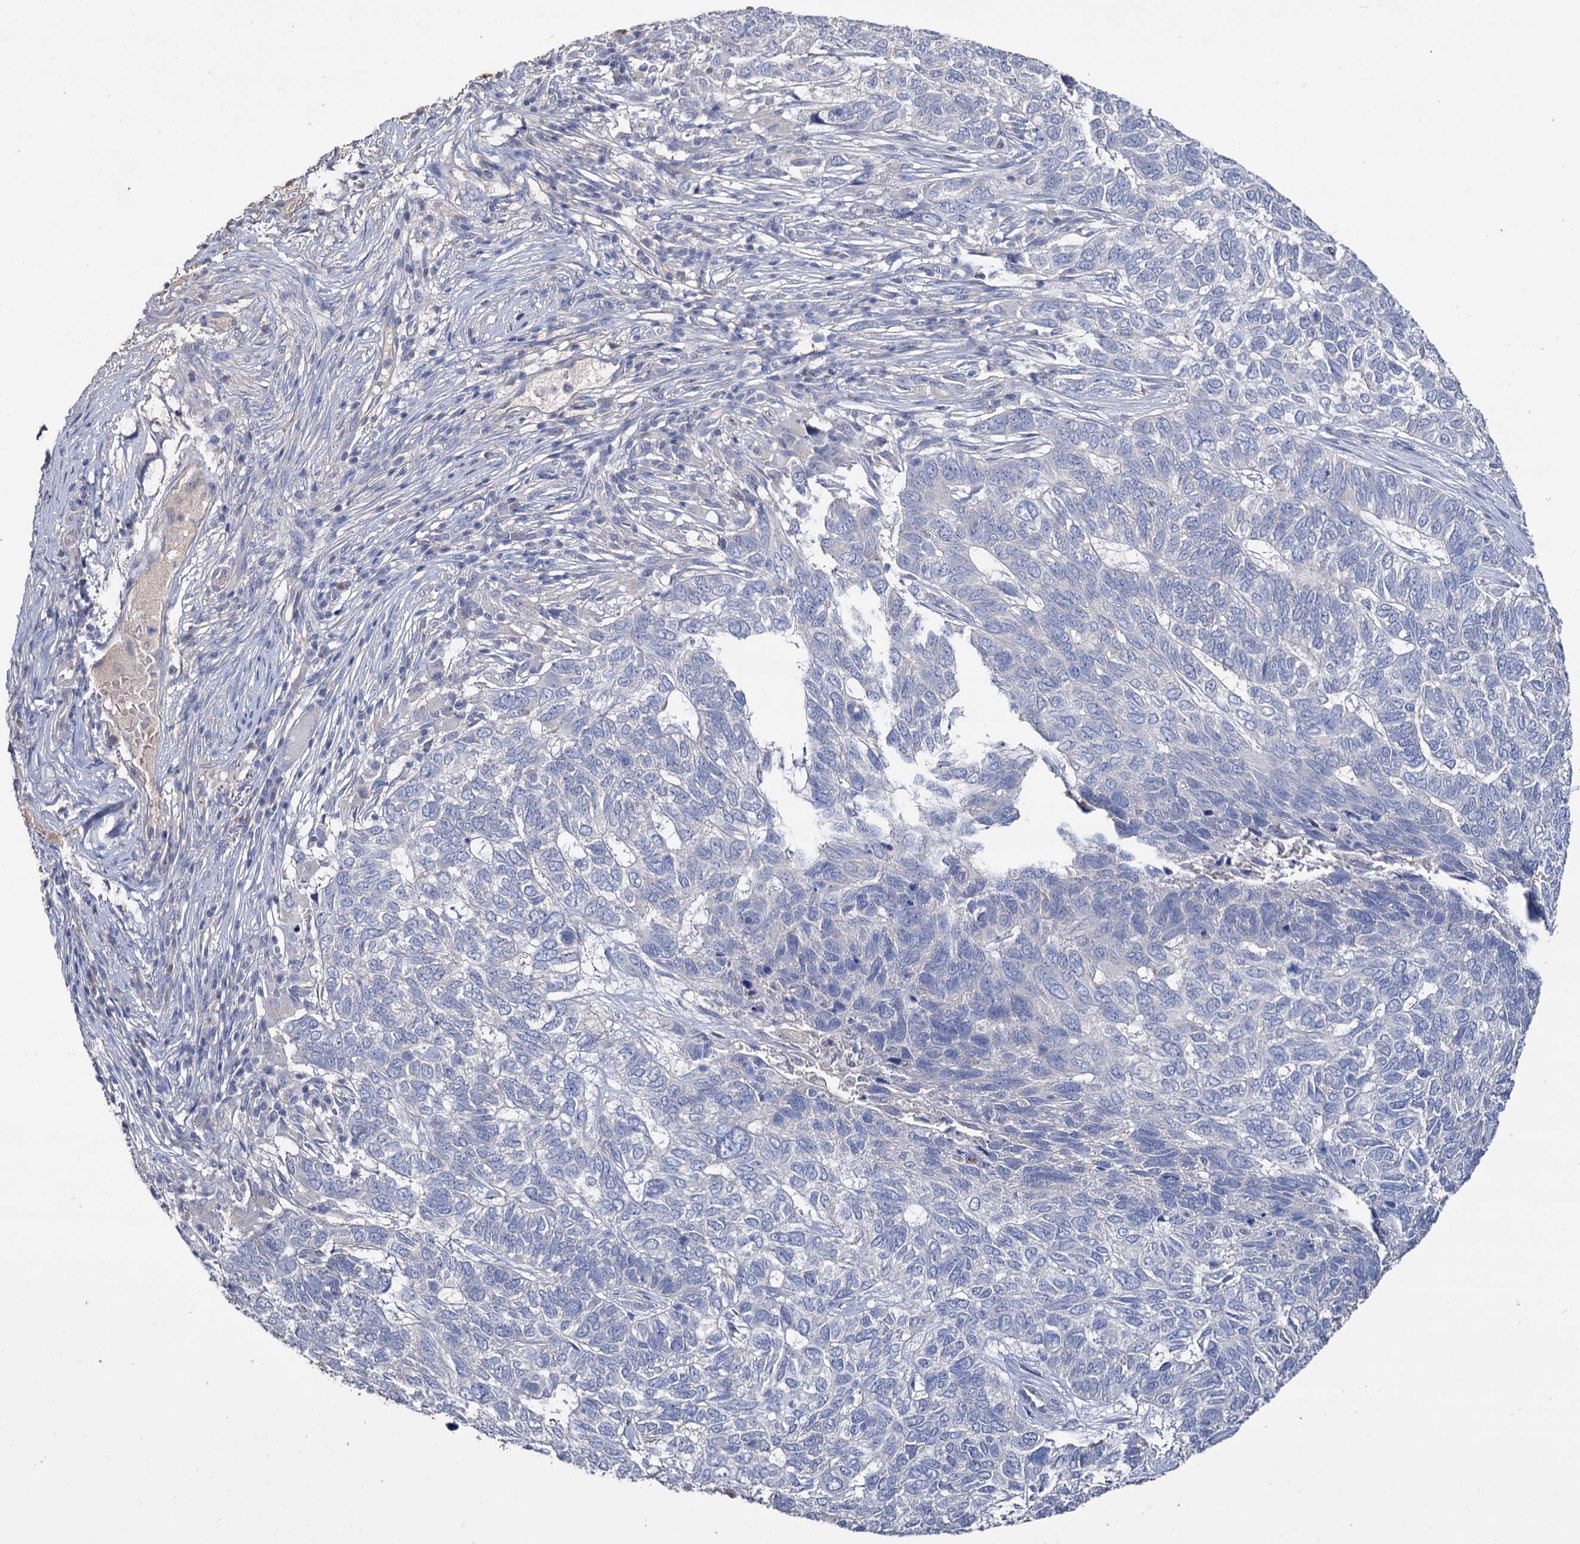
{"staining": {"intensity": "negative", "quantity": "none", "location": "none"}, "tissue": "skin cancer", "cell_type": "Tumor cells", "image_type": "cancer", "snomed": [{"axis": "morphology", "description": "Basal cell carcinoma"}, {"axis": "topography", "description": "Skin"}], "caption": "Tumor cells show no significant protein staining in skin cancer (basal cell carcinoma).", "gene": "EPB41L5", "patient": {"sex": "female", "age": 65}}